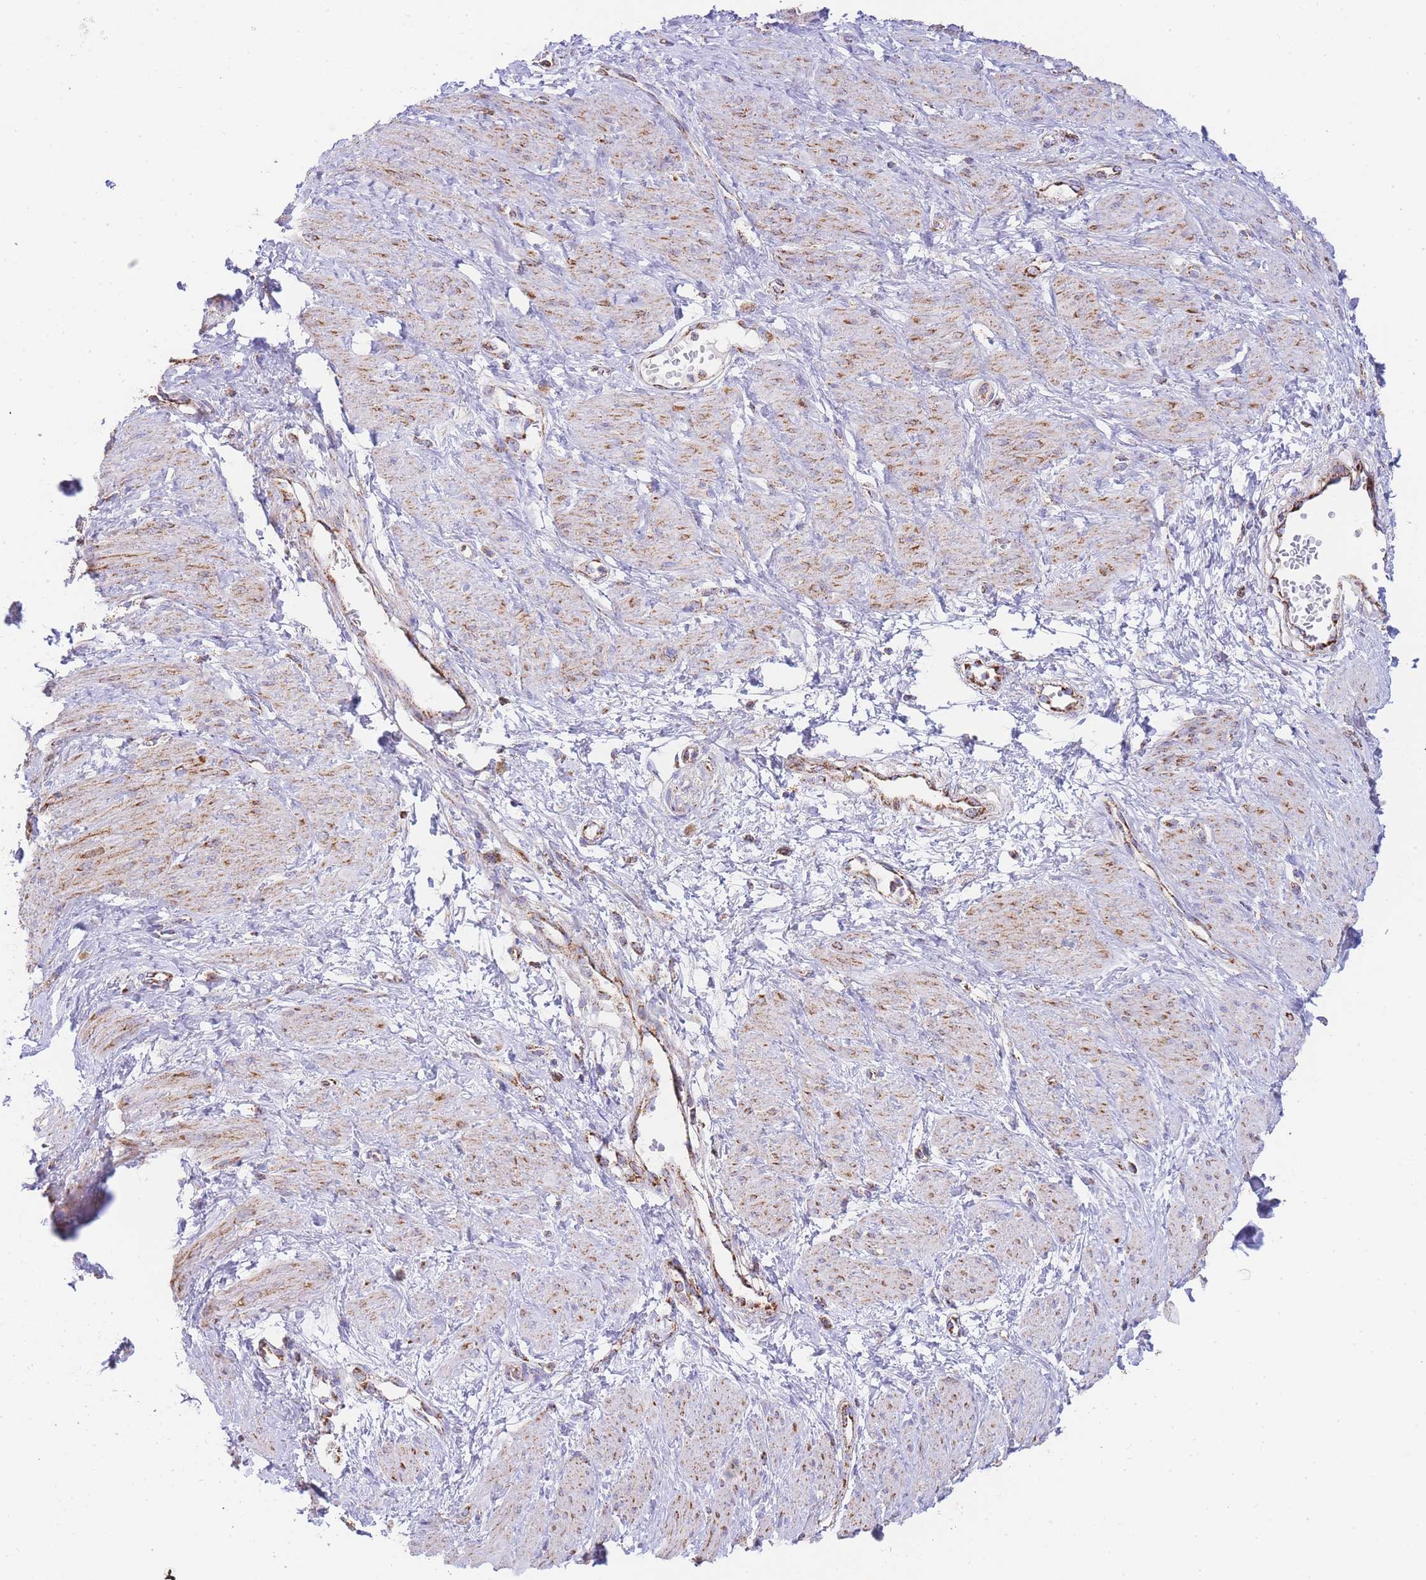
{"staining": {"intensity": "weak", "quantity": "25%-75%", "location": "cytoplasmic/membranous"}, "tissue": "smooth muscle", "cell_type": "Smooth muscle cells", "image_type": "normal", "snomed": [{"axis": "morphology", "description": "Normal tissue, NOS"}, {"axis": "topography", "description": "Smooth muscle"}, {"axis": "topography", "description": "Uterus"}], "caption": "Smooth muscle stained with a brown dye reveals weak cytoplasmic/membranous positive expression in approximately 25%-75% of smooth muscle cells.", "gene": "GSTM1", "patient": {"sex": "female", "age": 39}}